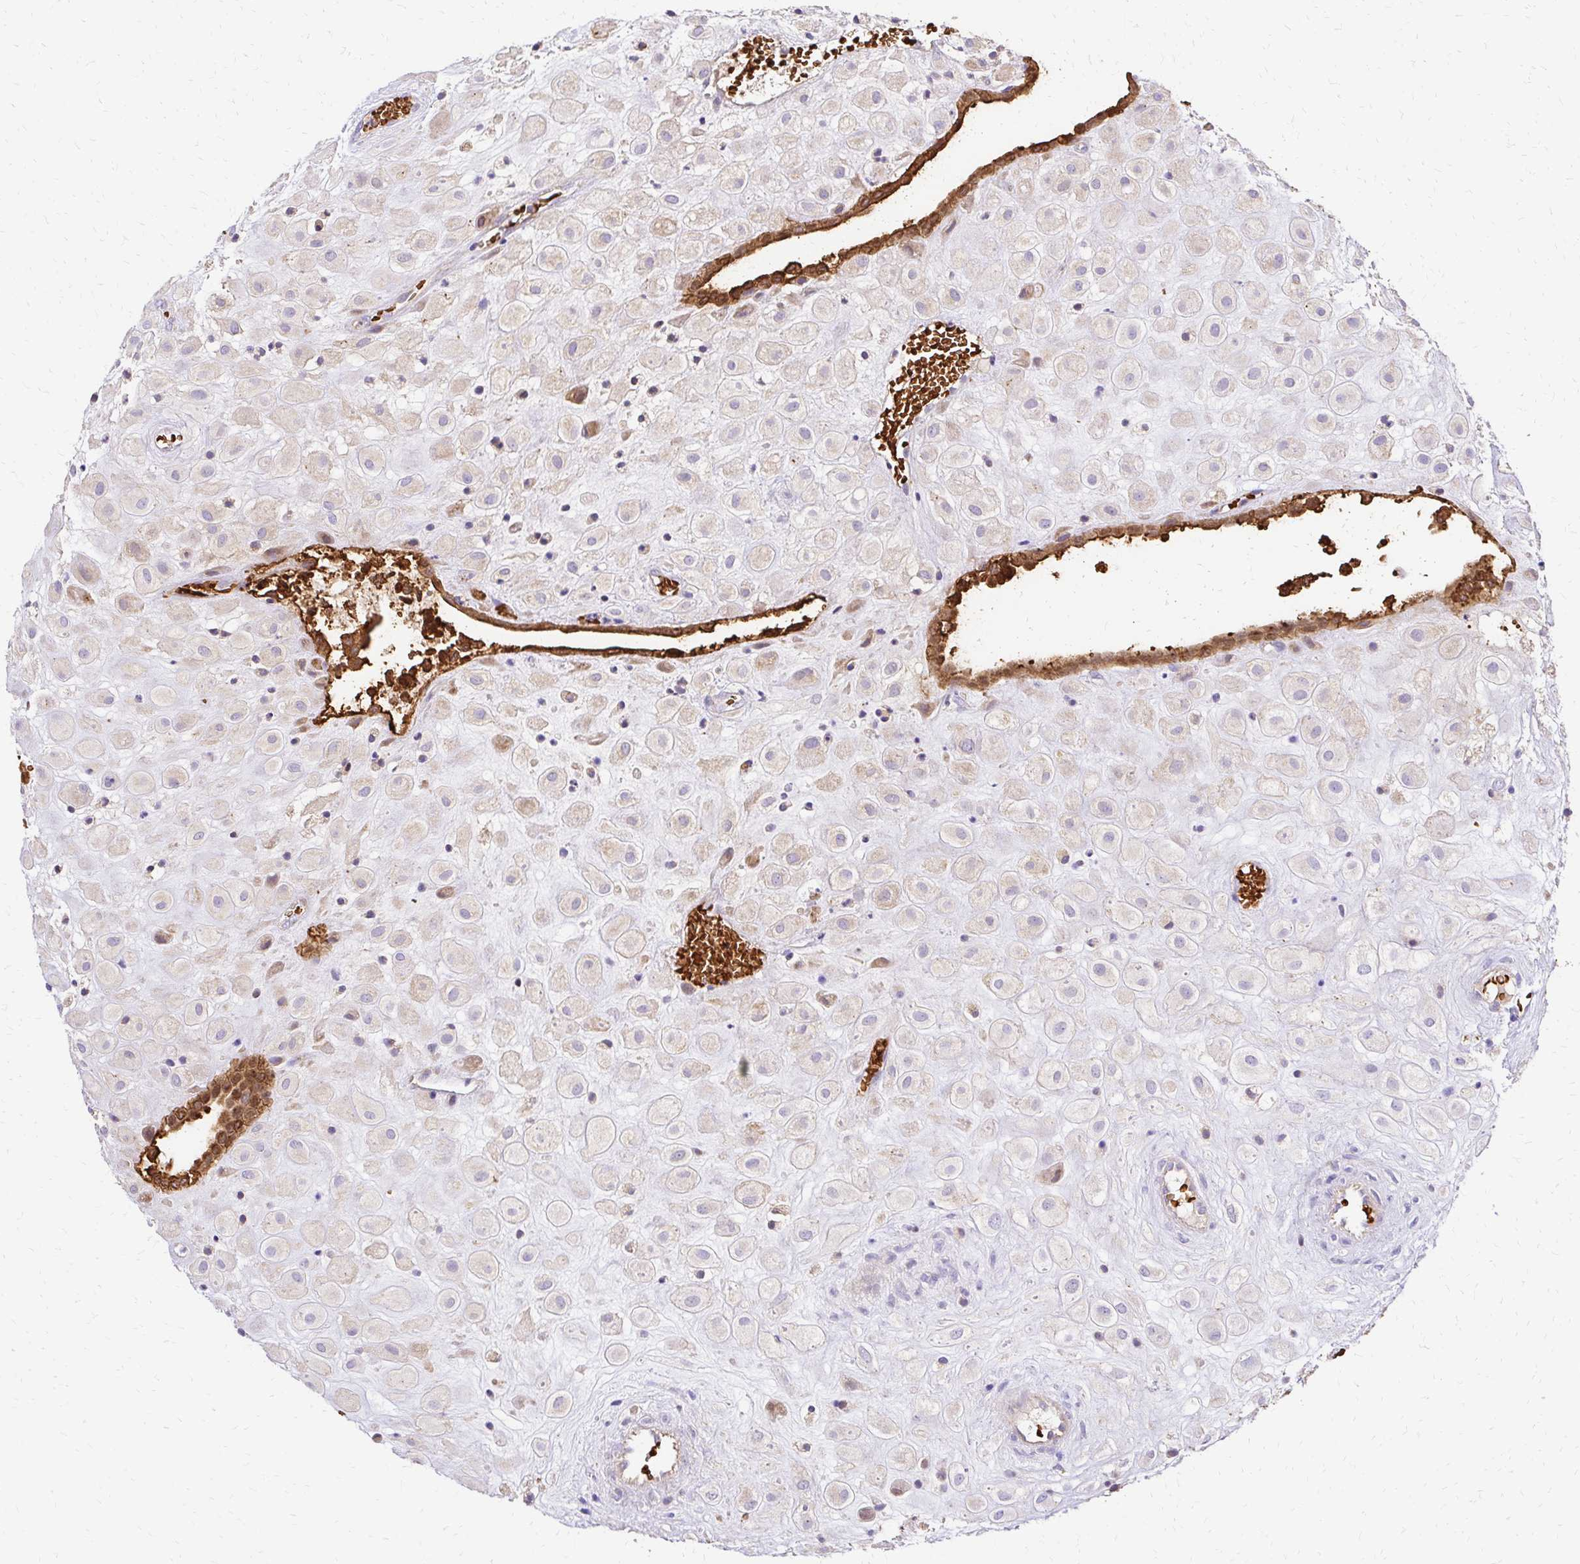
{"staining": {"intensity": "weak", "quantity": "25%-75%", "location": "cytoplasmic/membranous"}, "tissue": "placenta", "cell_type": "Decidual cells", "image_type": "normal", "snomed": [{"axis": "morphology", "description": "Normal tissue, NOS"}, {"axis": "topography", "description": "Placenta"}], "caption": "Protein analysis of unremarkable placenta demonstrates weak cytoplasmic/membranous positivity in about 25%-75% of decidual cells.", "gene": "MRPL13", "patient": {"sex": "female", "age": 24}}